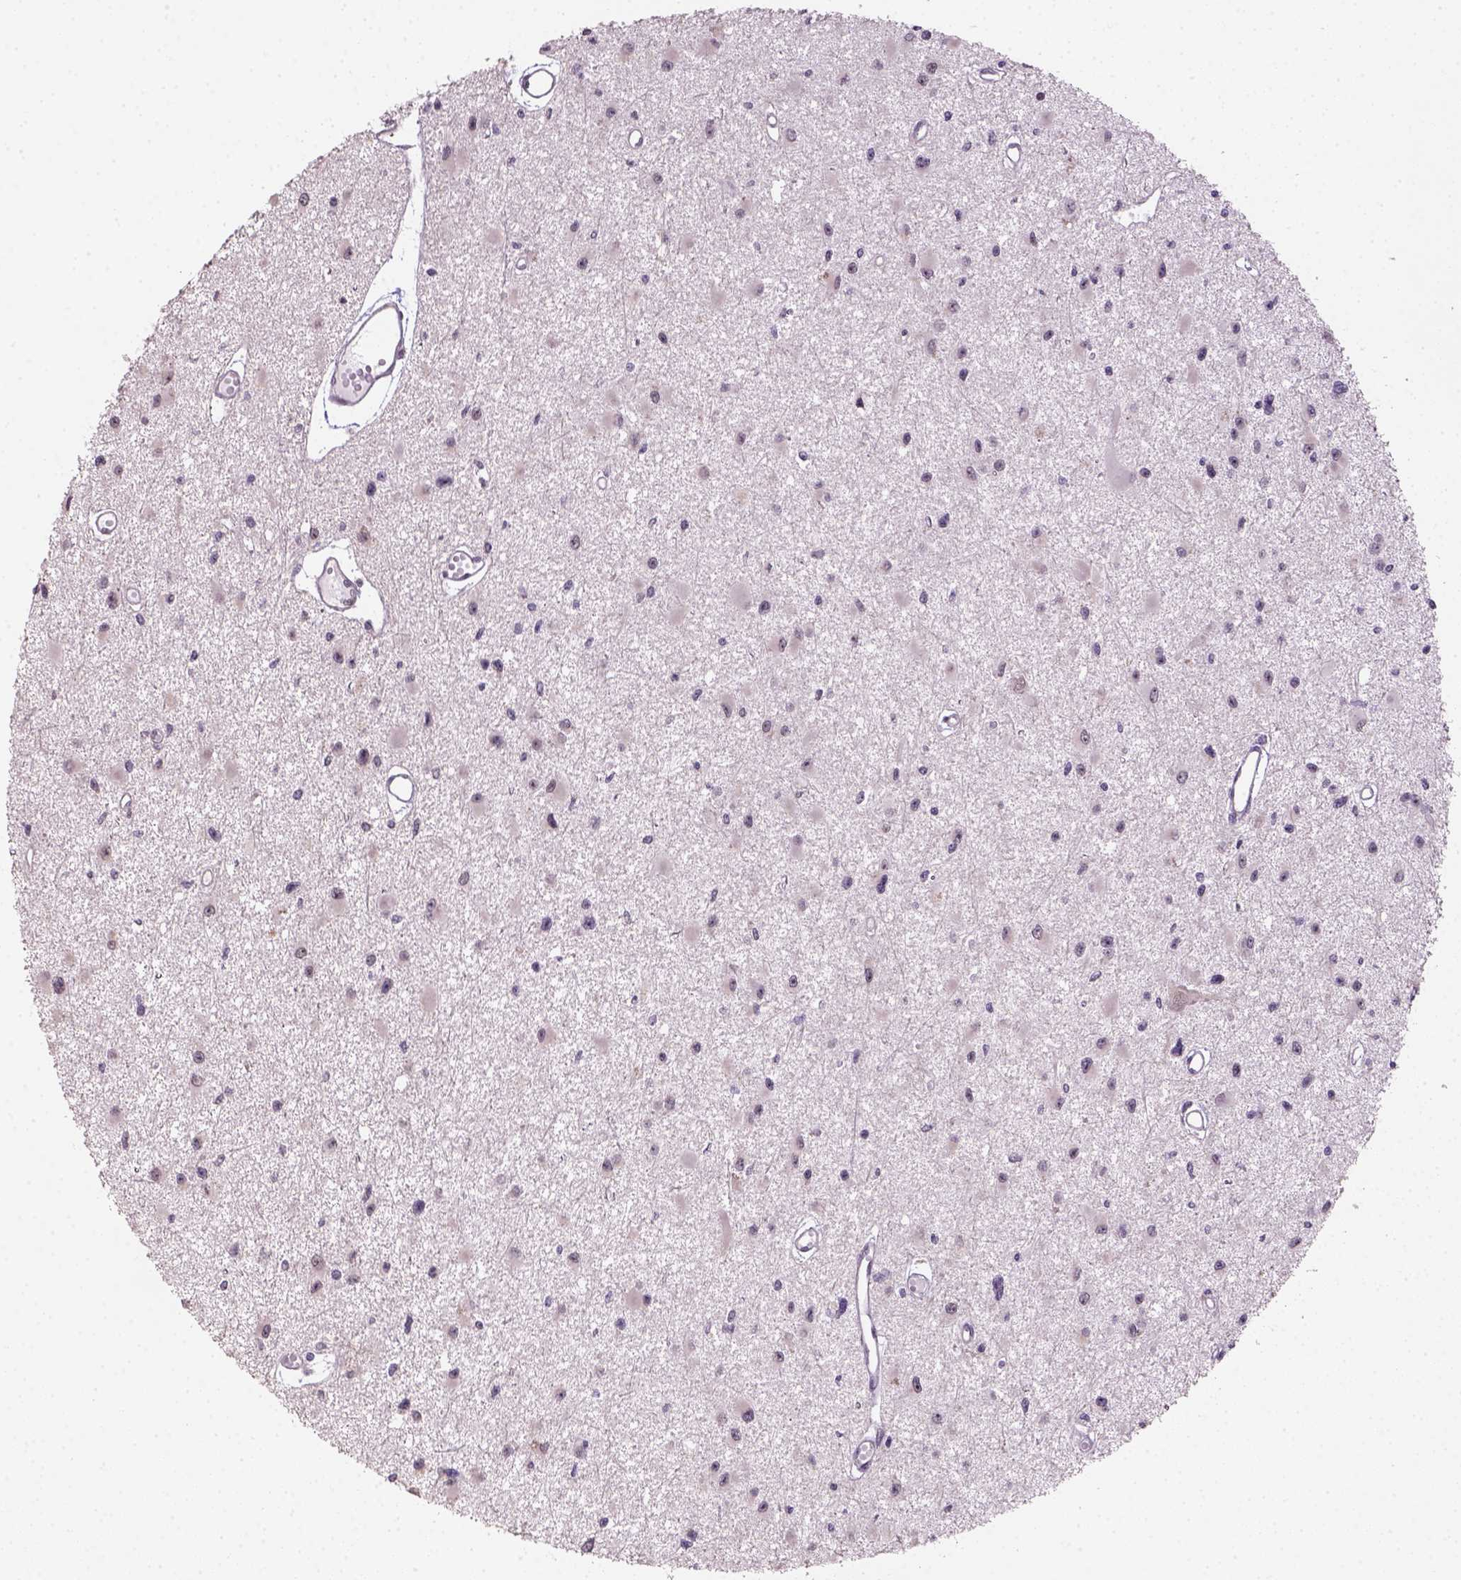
{"staining": {"intensity": "negative", "quantity": "none", "location": "none"}, "tissue": "glioma", "cell_type": "Tumor cells", "image_type": "cancer", "snomed": [{"axis": "morphology", "description": "Glioma, malignant, High grade"}, {"axis": "topography", "description": "Brain"}], "caption": "Tumor cells are negative for brown protein staining in malignant glioma (high-grade).", "gene": "DDX50", "patient": {"sex": "male", "age": 54}}